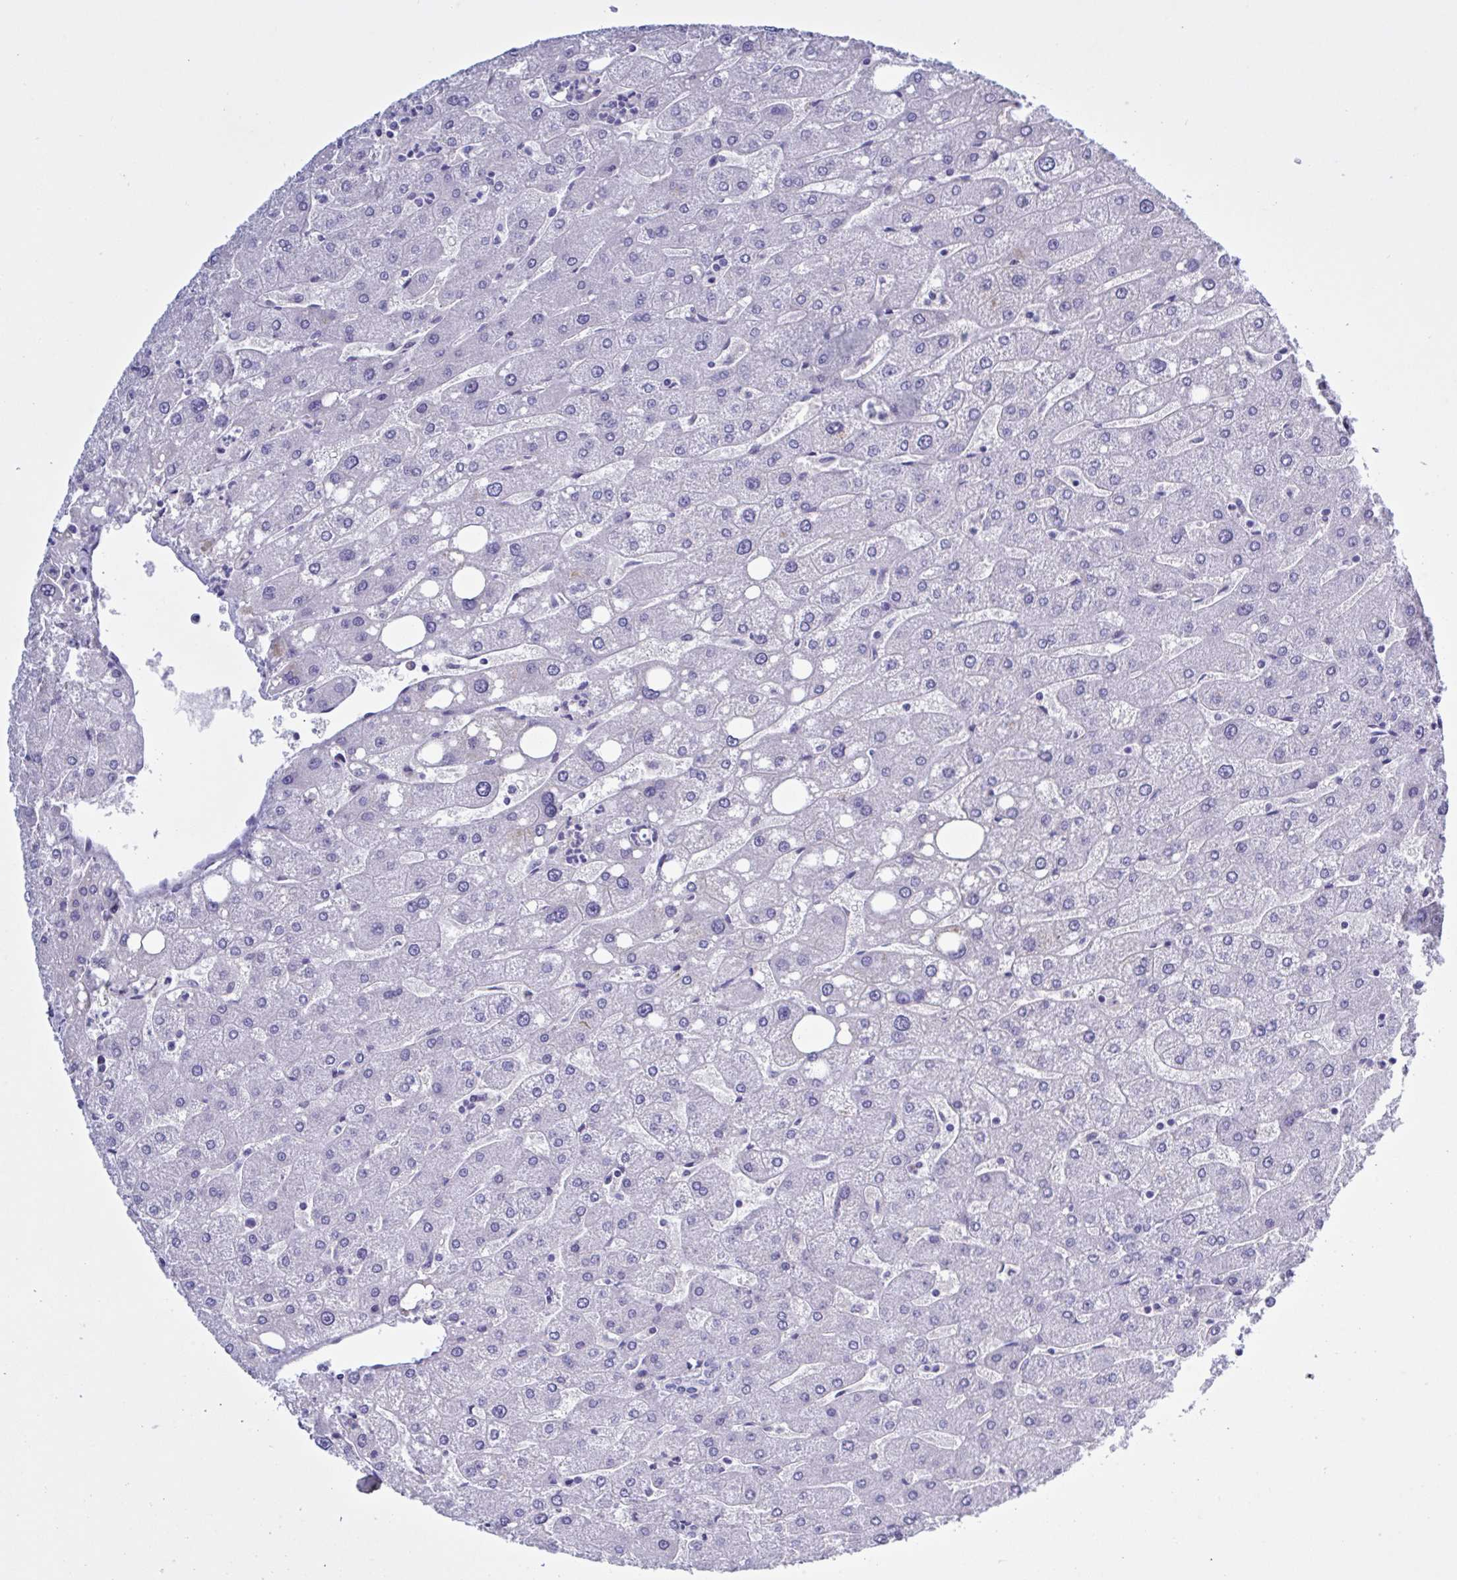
{"staining": {"intensity": "negative", "quantity": "none", "location": "none"}, "tissue": "liver", "cell_type": "Cholangiocytes", "image_type": "normal", "snomed": [{"axis": "morphology", "description": "Normal tissue, NOS"}, {"axis": "topography", "description": "Liver"}], "caption": "Histopathology image shows no protein staining in cholangiocytes of normal liver.", "gene": "USP35", "patient": {"sex": "male", "age": 67}}